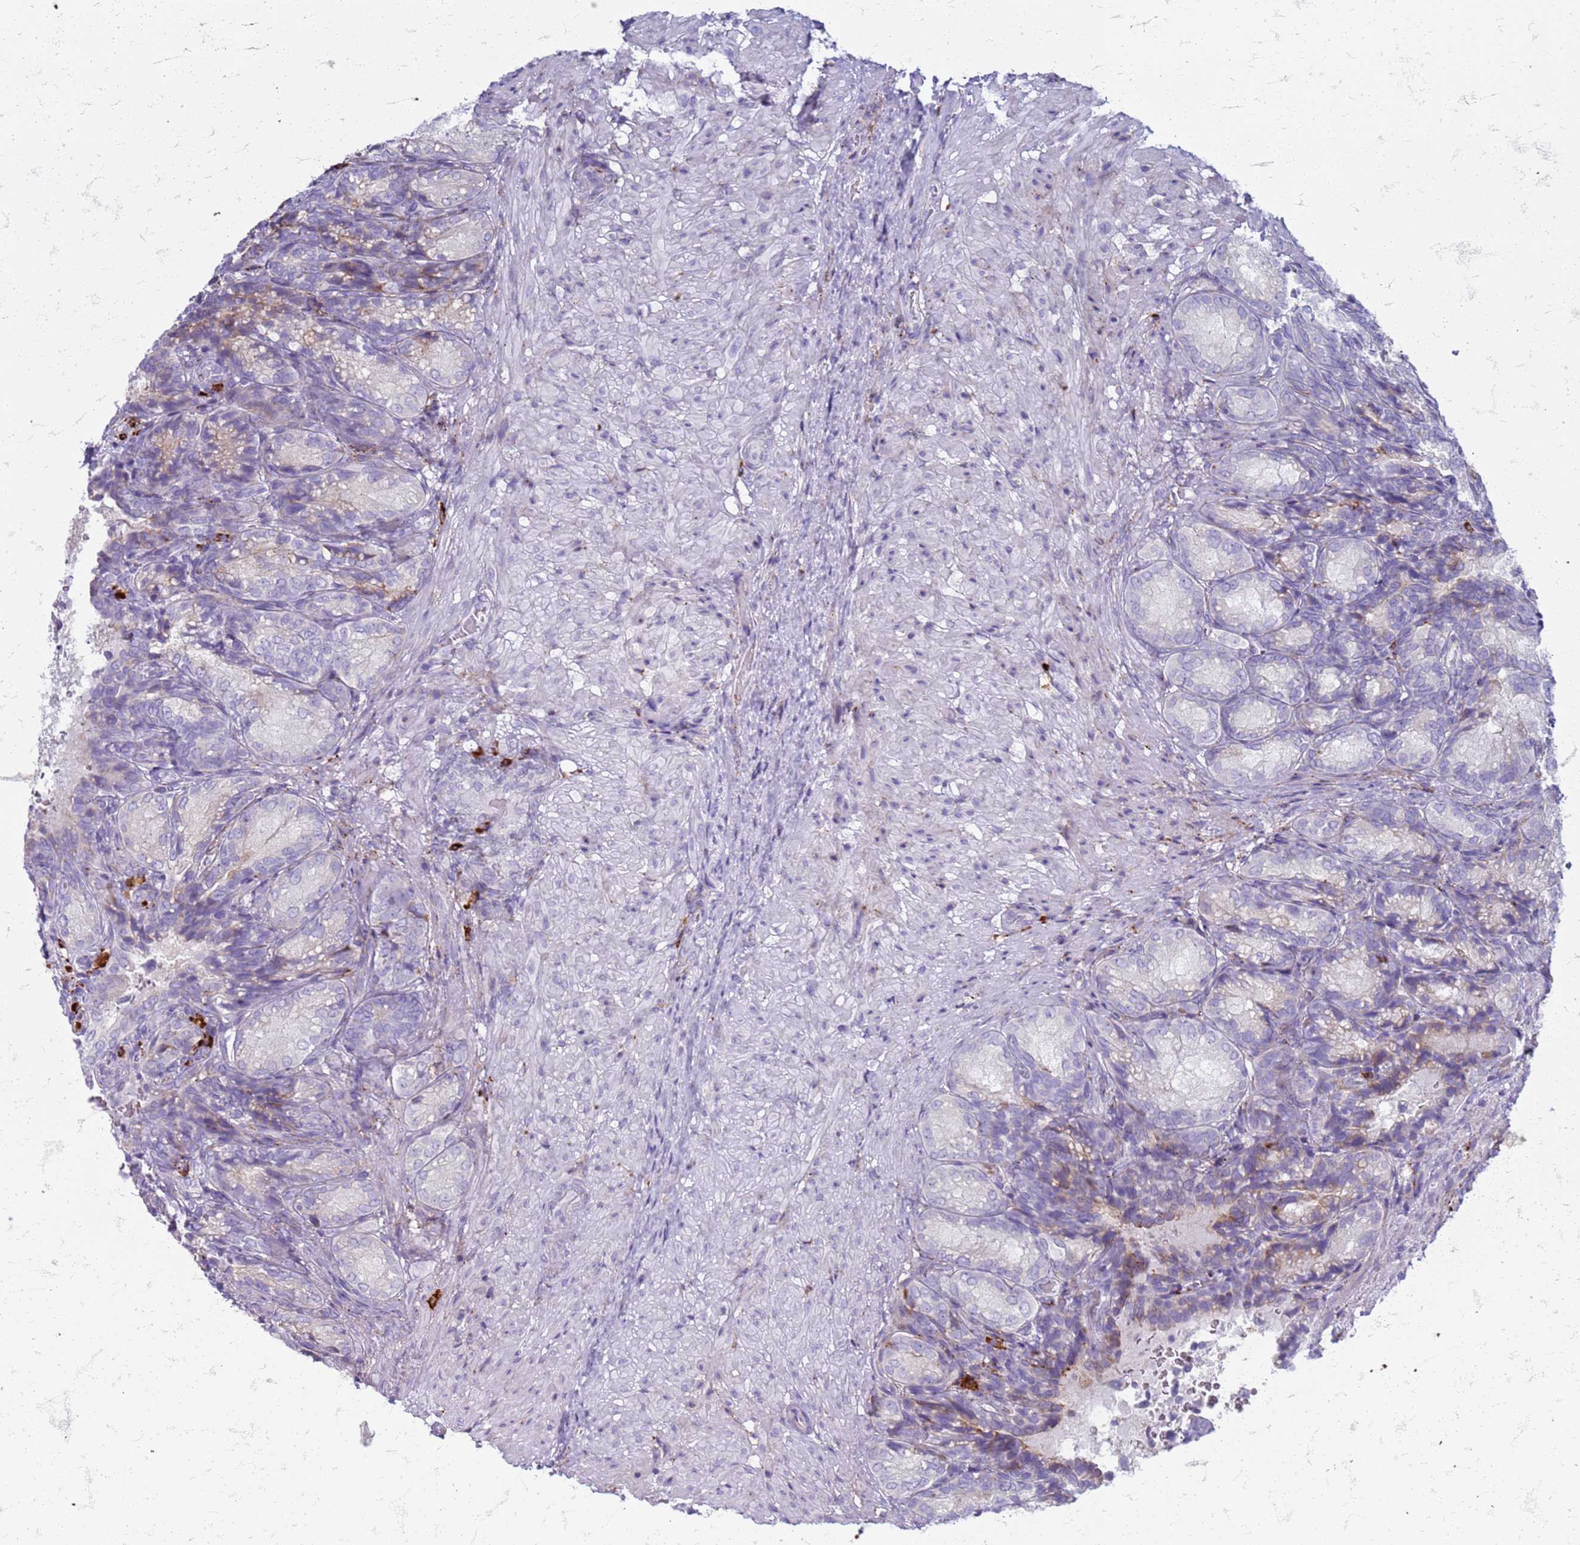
{"staining": {"intensity": "weak", "quantity": "<25%", "location": "cytoplasmic/membranous"}, "tissue": "seminal vesicle", "cell_type": "Glandular cells", "image_type": "normal", "snomed": [{"axis": "morphology", "description": "Normal tissue, NOS"}, {"axis": "topography", "description": "Seminal veicle"}], "caption": "Photomicrograph shows no protein positivity in glandular cells of unremarkable seminal vesicle. (DAB IHC, high magnification).", "gene": "PDK3", "patient": {"sex": "male", "age": 58}}